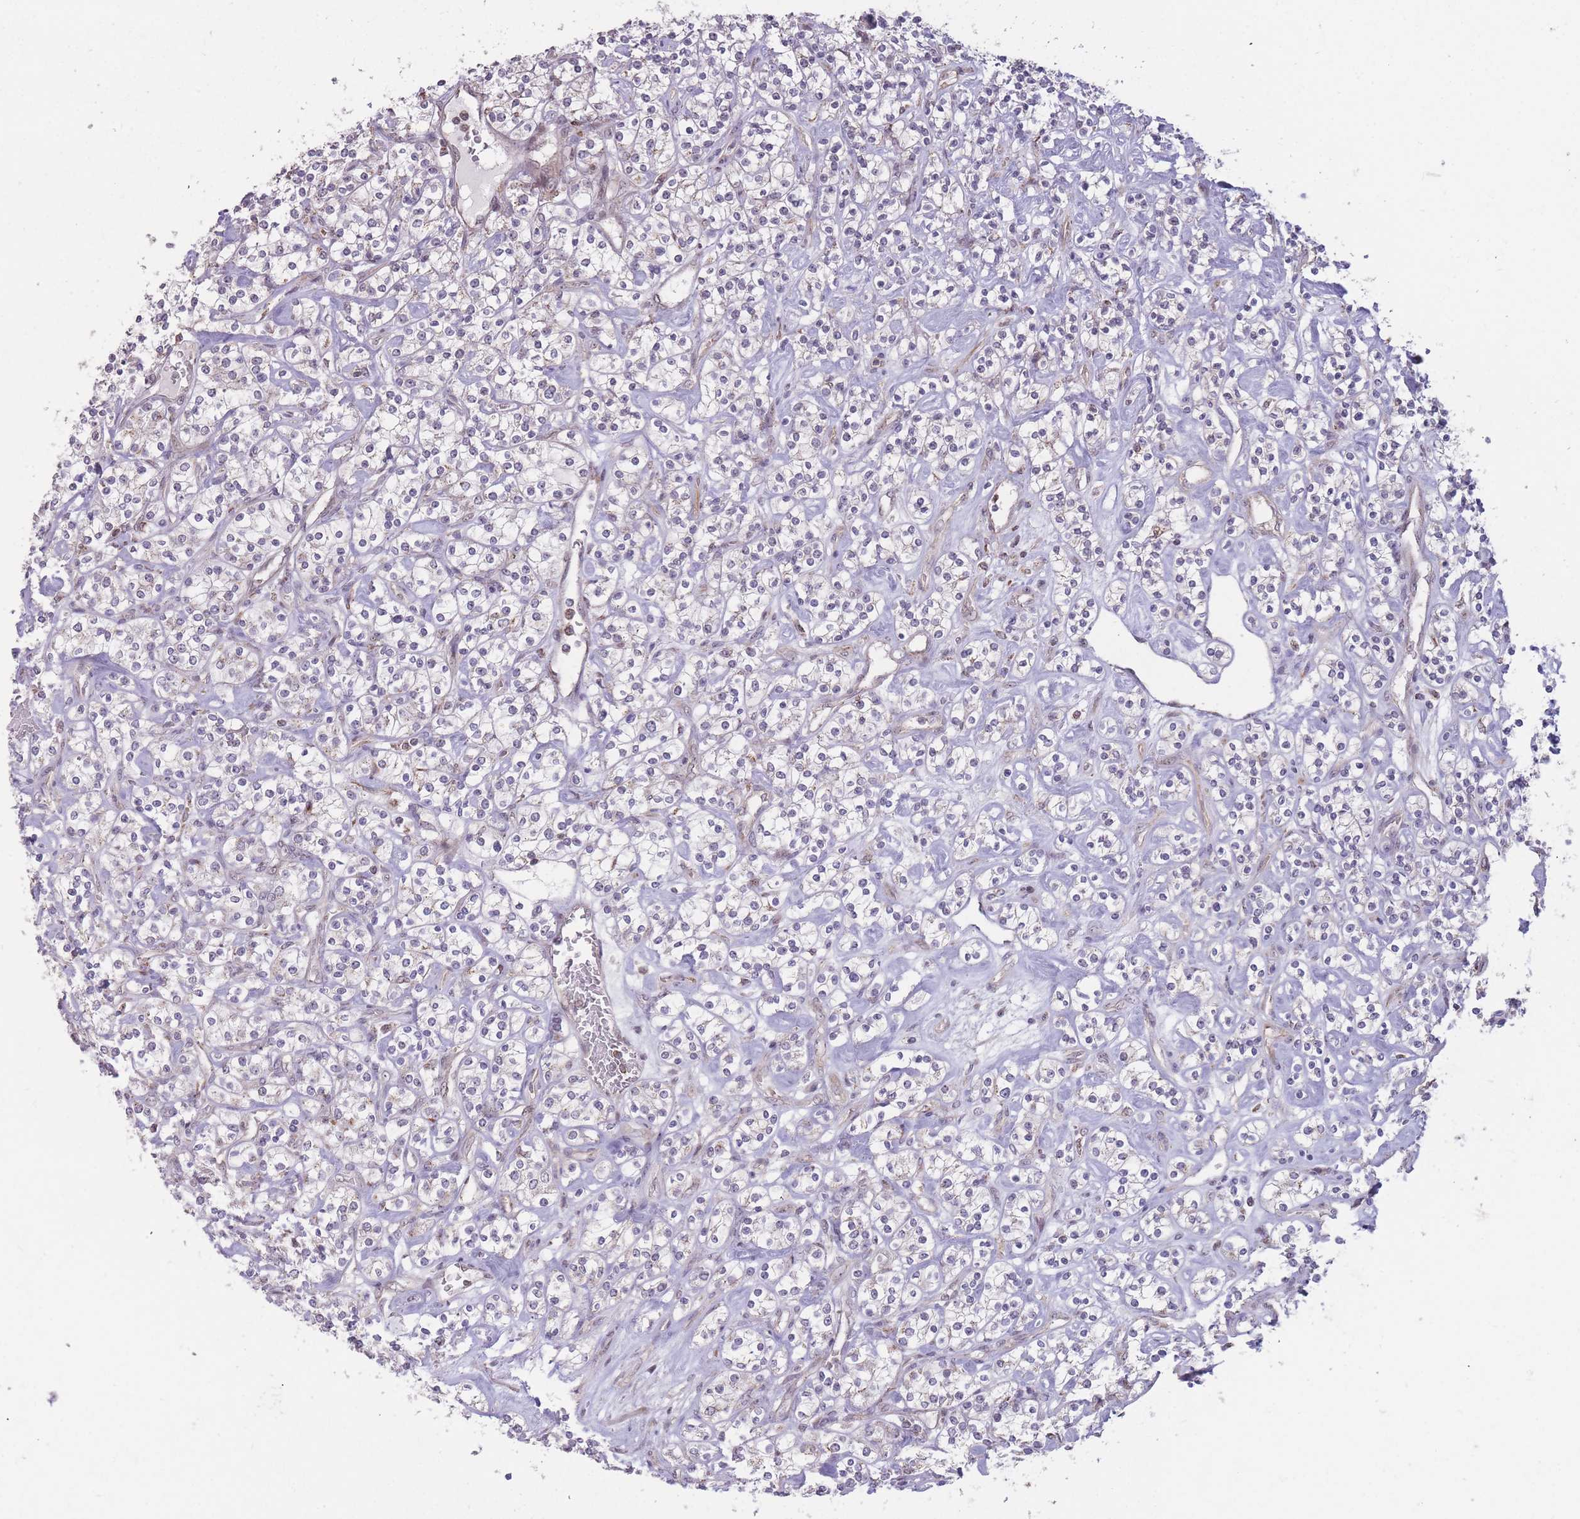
{"staining": {"intensity": "negative", "quantity": "none", "location": "none"}, "tissue": "renal cancer", "cell_type": "Tumor cells", "image_type": "cancer", "snomed": [{"axis": "morphology", "description": "Adenocarcinoma, NOS"}, {"axis": "topography", "description": "Kidney"}], "caption": "Tumor cells are negative for protein expression in human renal cancer.", "gene": "DPYSL4", "patient": {"sex": "male", "age": 77}}